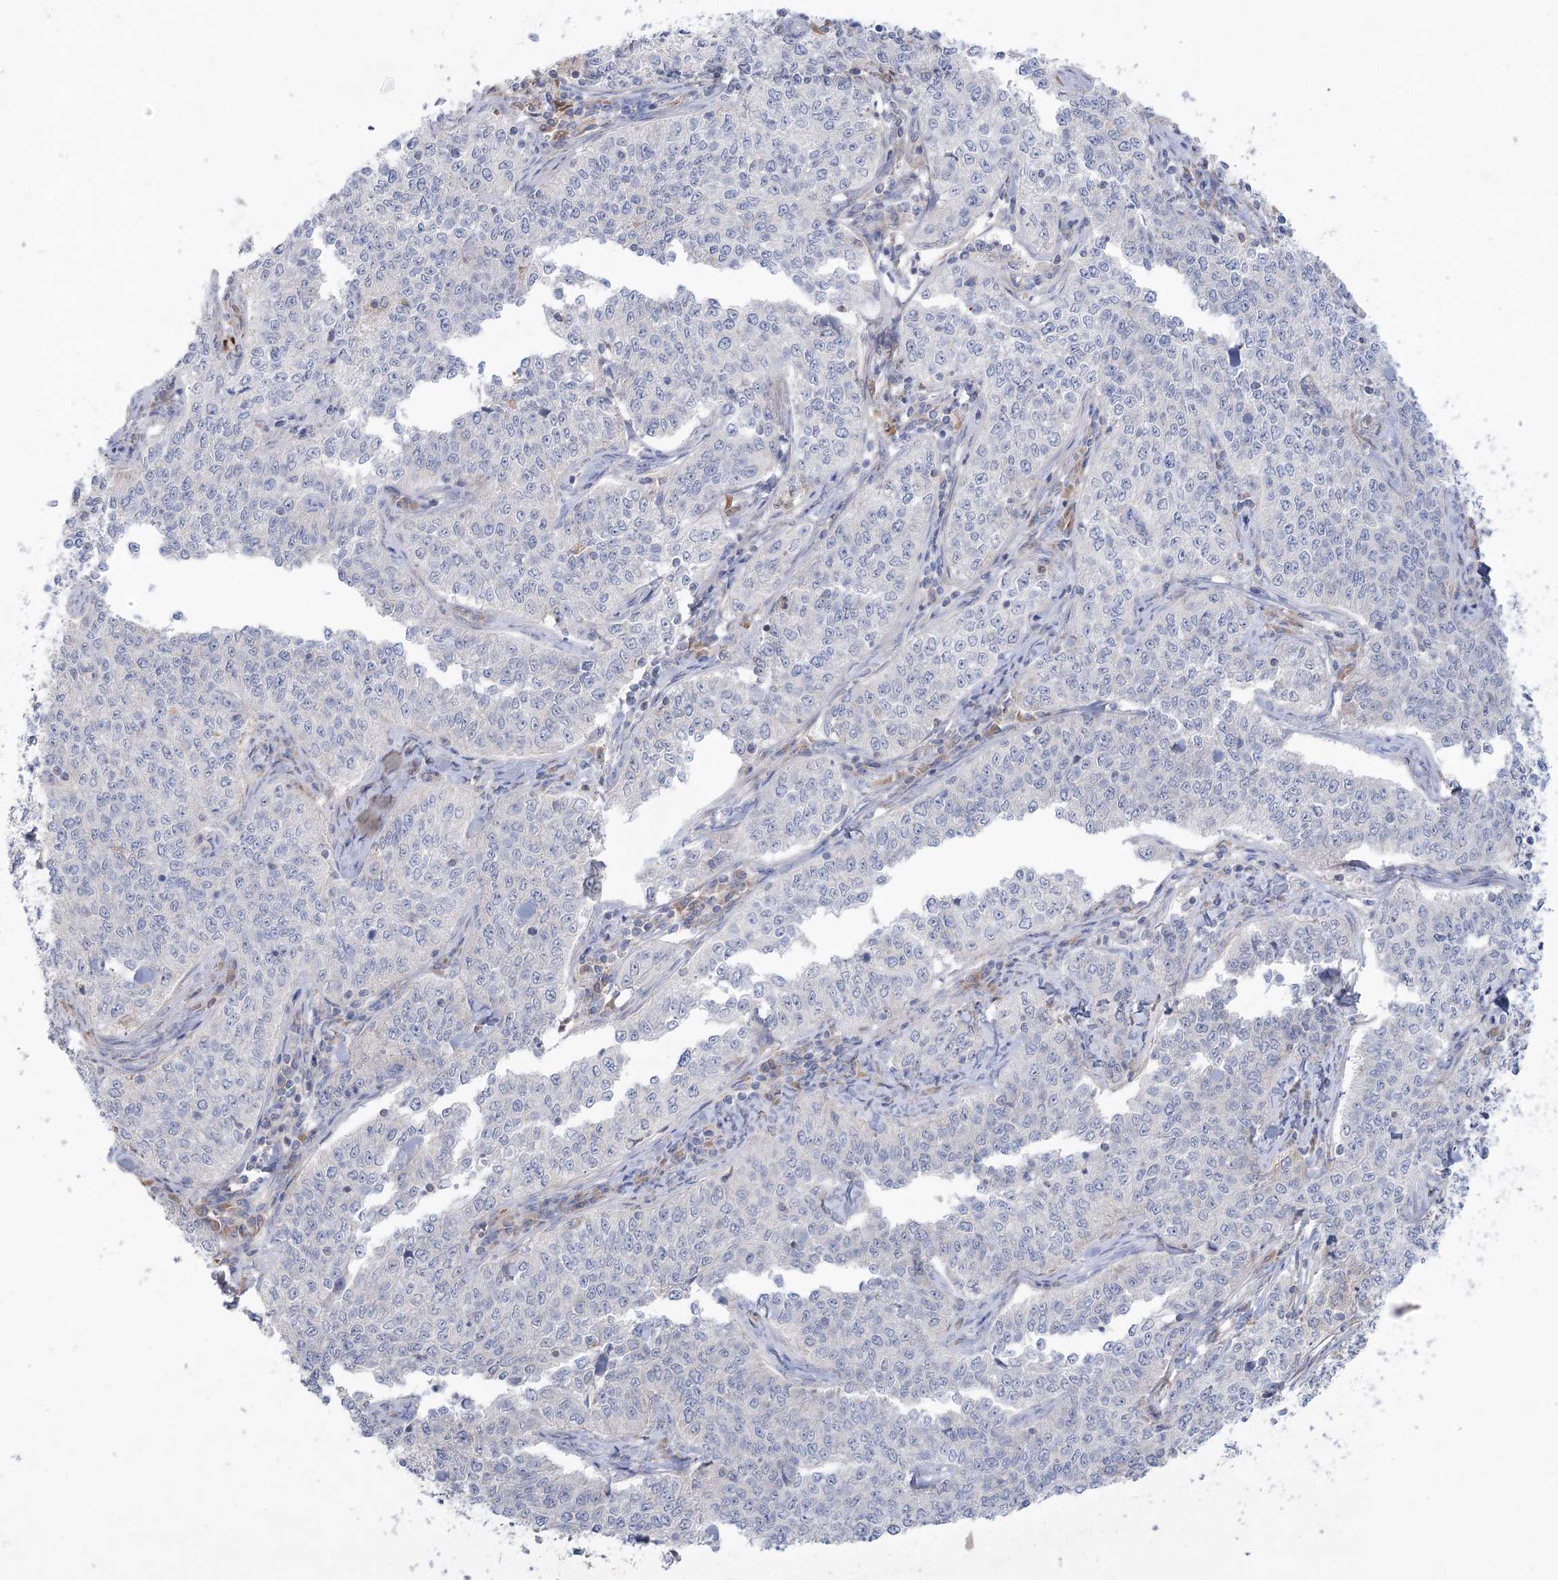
{"staining": {"intensity": "negative", "quantity": "none", "location": "none"}, "tissue": "cervical cancer", "cell_type": "Tumor cells", "image_type": "cancer", "snomed": [{"axis": "morphology", "description": "Squamous cell carcinoma, NOS"}, {"axis": "topography", "description": "Cervix"}], "caption": "Protein analysis of cervical squamous cell carcinoma exhibits no significant positivity in tumor cells.", "gene": "MTCH2", "patient": {"sex": "female", "age": 35}}